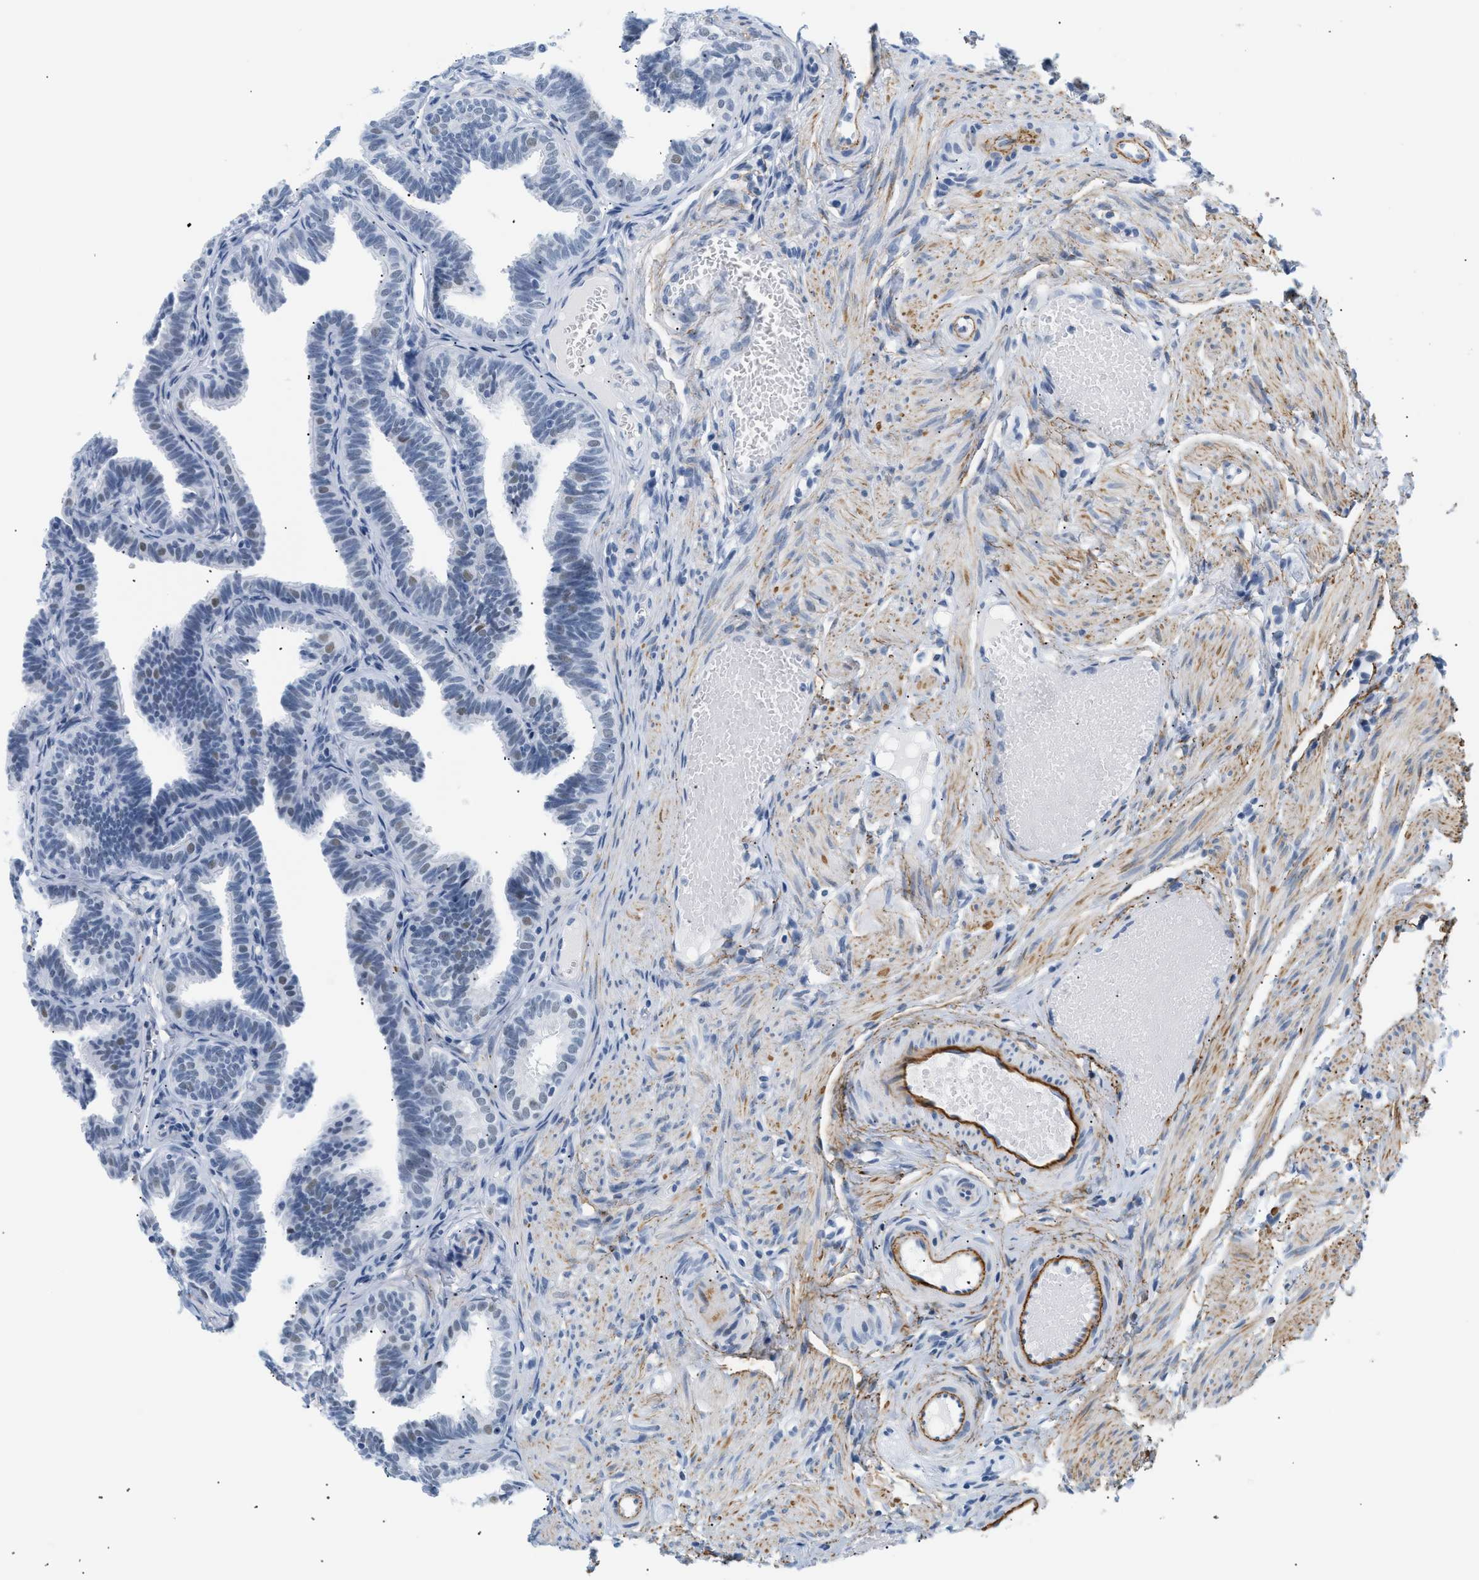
{"staining": {"intensity": "negative", "quantity": "none", "location": "none"}, "tissue": "fallopian tube", "cell_type": "Glandular cells", "image_type": "normal", "snomed": [{"axis": "morphology", "description": "Normal tissue, NOS"}, {"axis": "topography", "description": "Fallopian tube"}, {"axis": "topography", "description": "Ovary"}], "caption": "DAB immunohistochemical staining of unremarkable fallopian tube displays no significant expression in glandular cells. (Immunohistochemistry, brightfield microscopy, high magnification).", "gene": "ELN", "patient": {"sex": "female", "age": 23}}